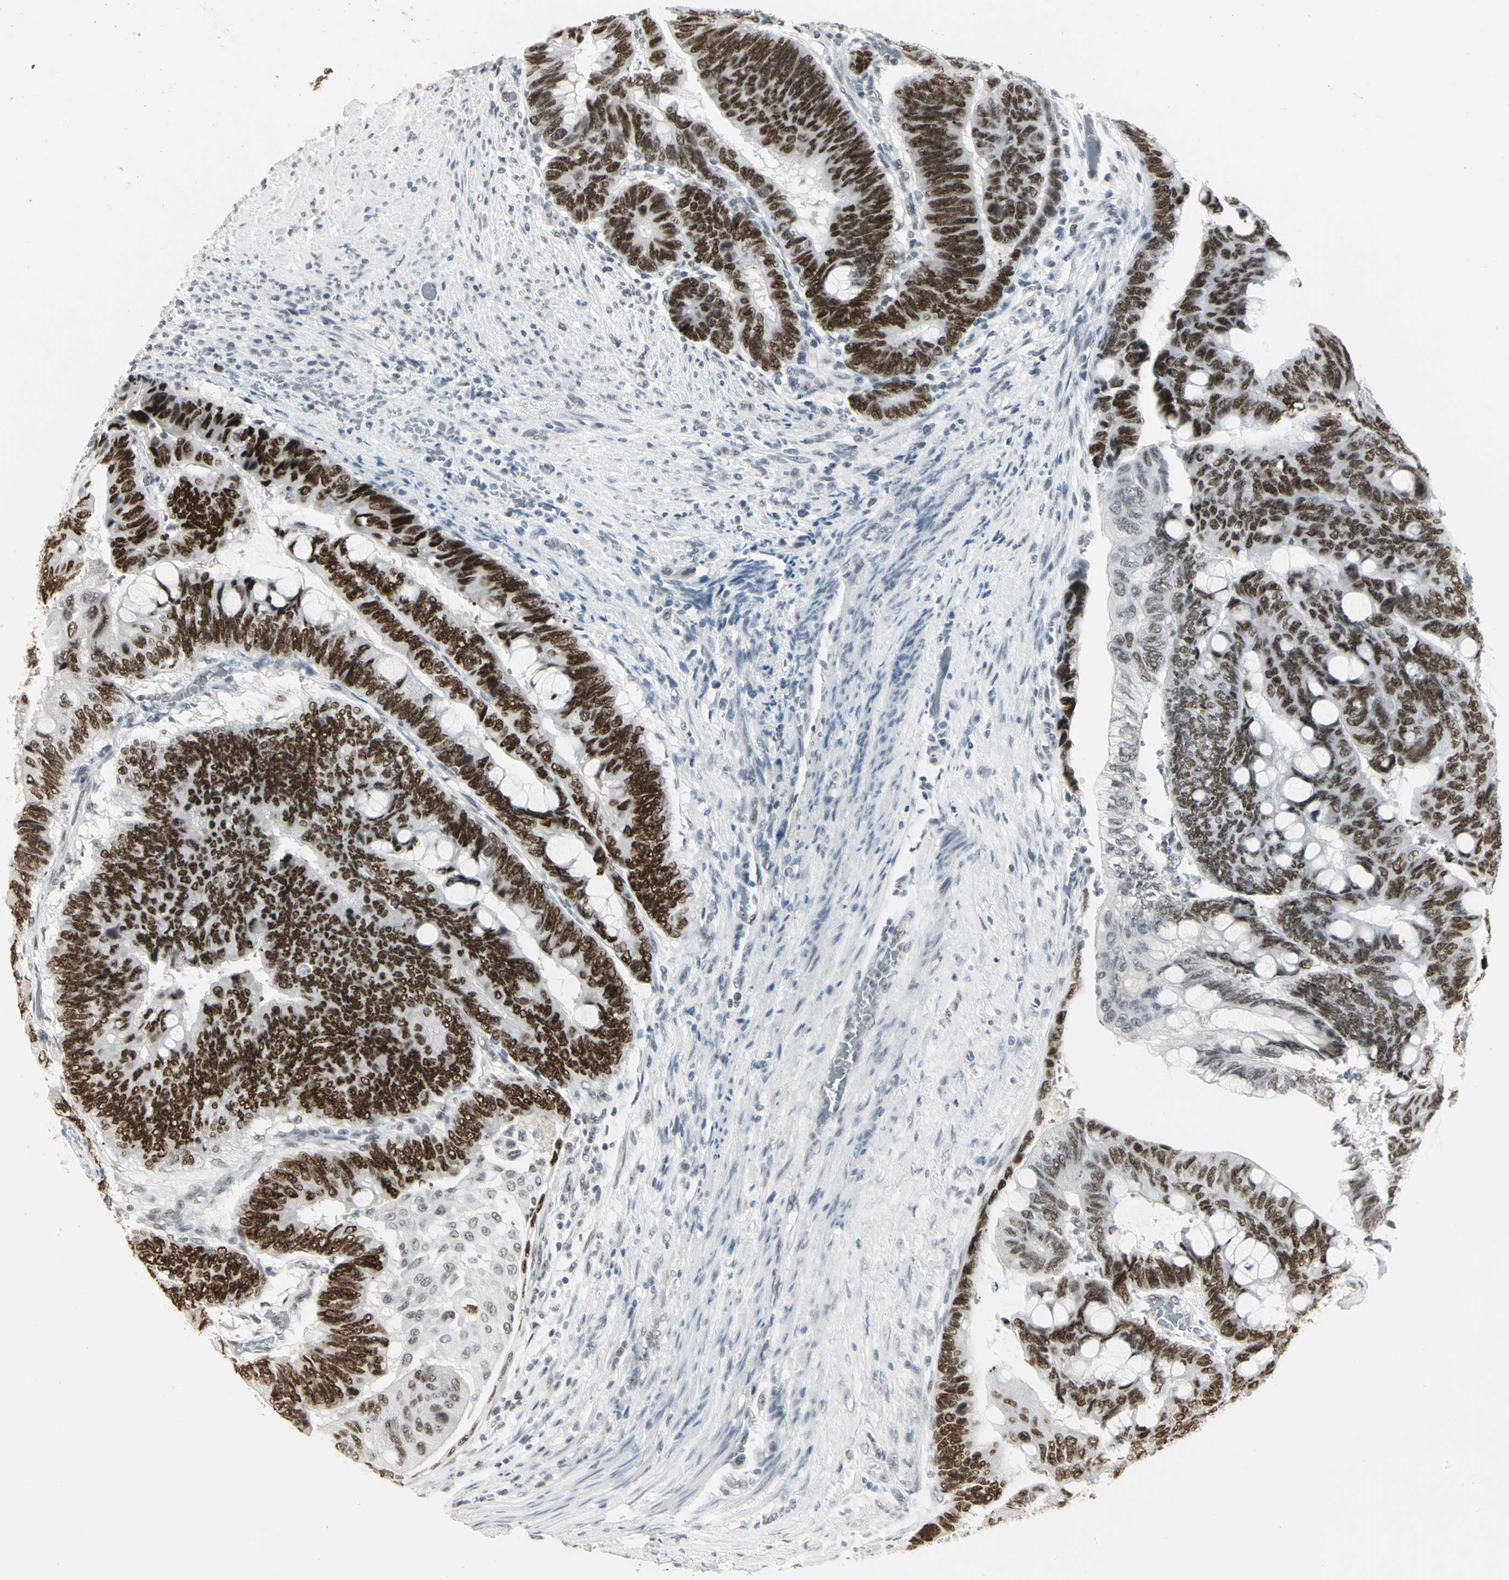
{"staining": {"intensity": "strong", "quantity": ">75%", "location": "nuclear"}, "tissue": "colorectal cancer", "cell_type": "Tumor cells", "image_type": "cancer", "snomed": [{"axis": "morphology", "description": "Normal tissue, NOS"}, {"axis": "morphology", "description": "Adenocarcinoma, NOS"}, {"axis": "topography", "description": "Rectum"}, {"axis": "topography", "description": "Peripheral nerve tissue"}], "caption": "Adenocarcinoma (colorectal) stained with a protein marker demonstrates strong staining in tumor cells.", "gene": "CBX3", "patient": {"sex": "male", "age": 92}}